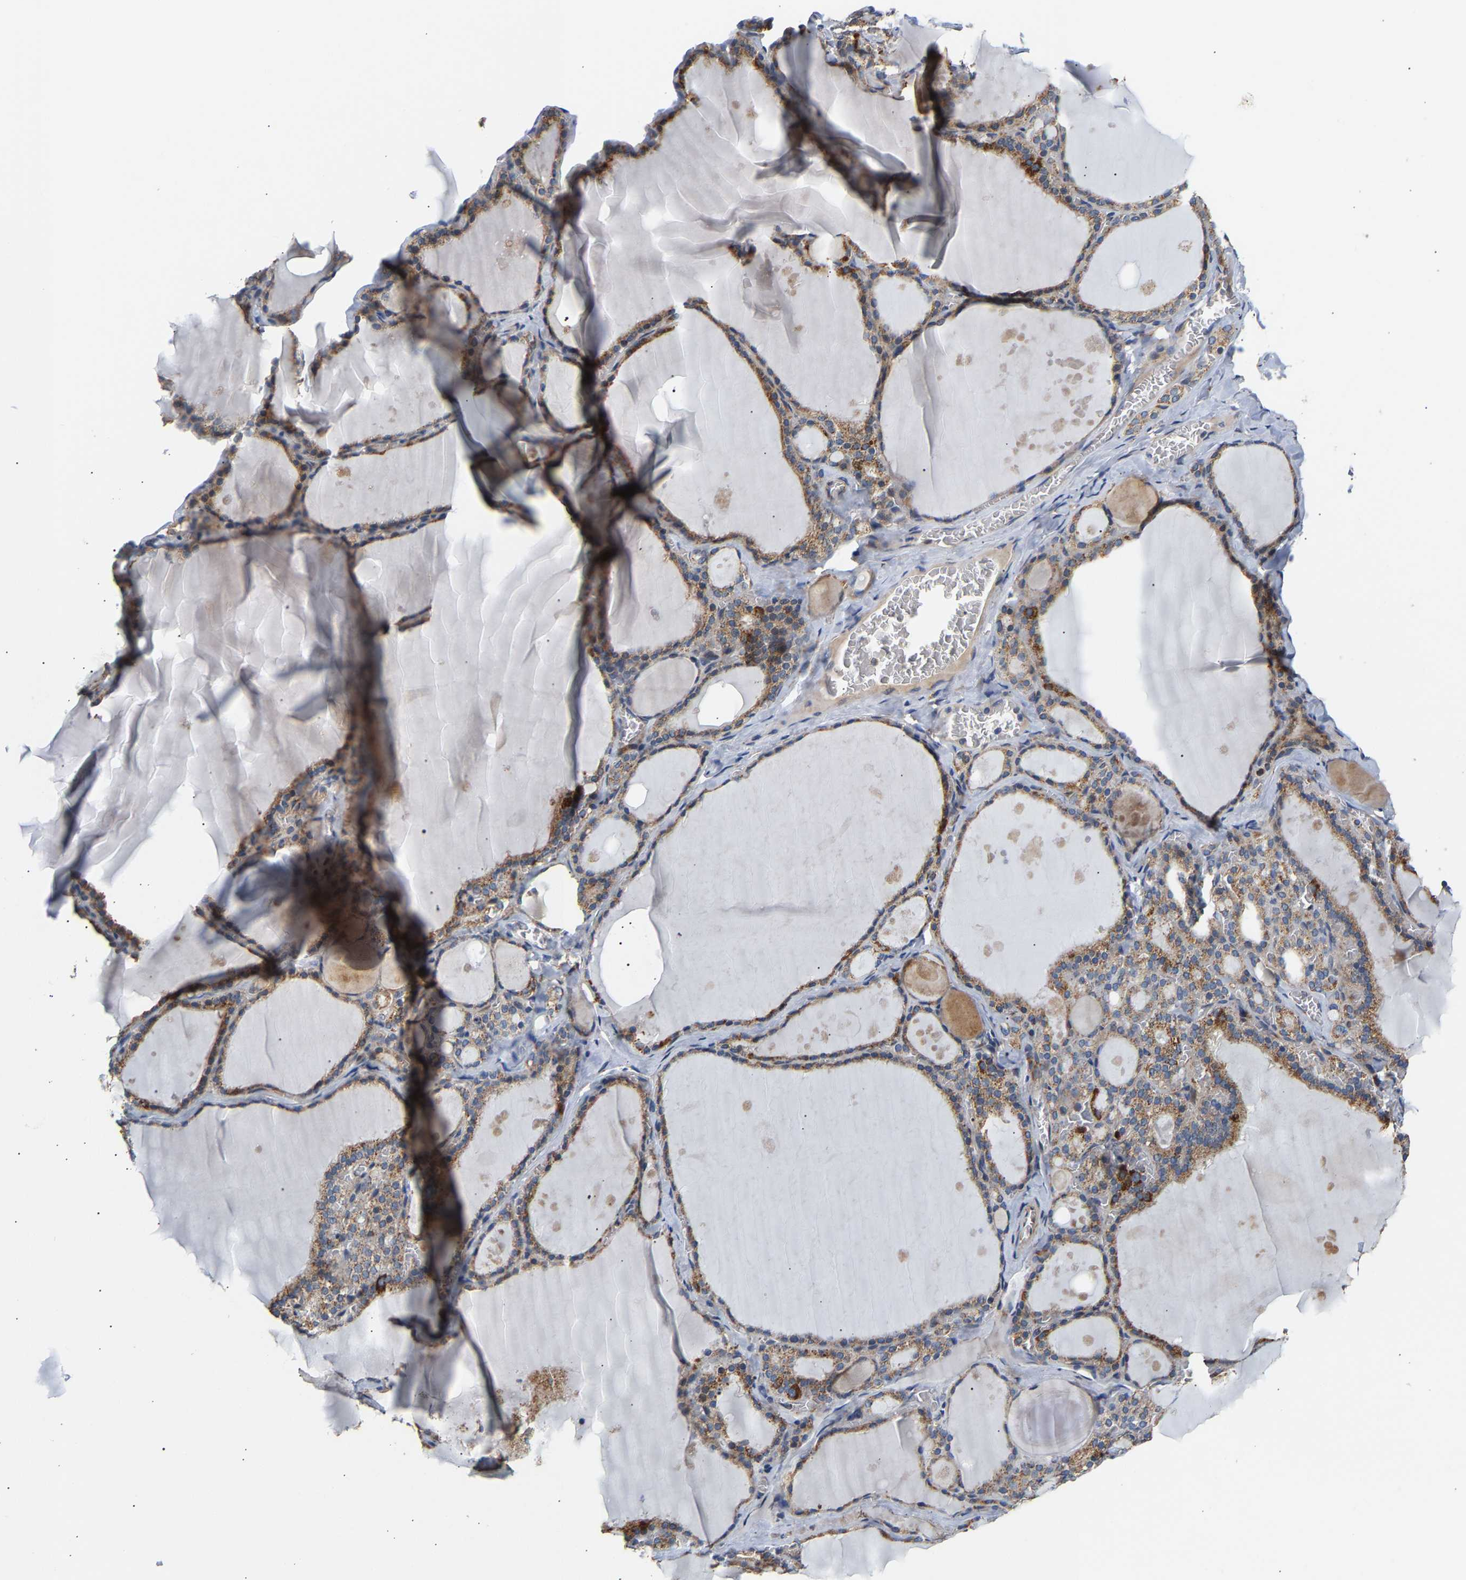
{"staining": {"intensity": "moderate", "quantity": ">75%", "location": "cytoplasmic/membranous"}, "tissue": "thyroid gland", "cell_type": "Glandular cells", "image_type": "normal", "snomed": [{"axis": "morphology", "description": "Normal tissue, NOS"}, {"axis": "topography", "description": "Thyroid gland"}], "caption": "This image demonstrates immunohistochemistry (IHC) staining of unremarkable human thyroid gland, with medium moderate cytoplasmic/membranous positivity in approximately >75% of glandular cells.", "gene": "TMEM168", "patient": {"sex": "male", "age": 56}}